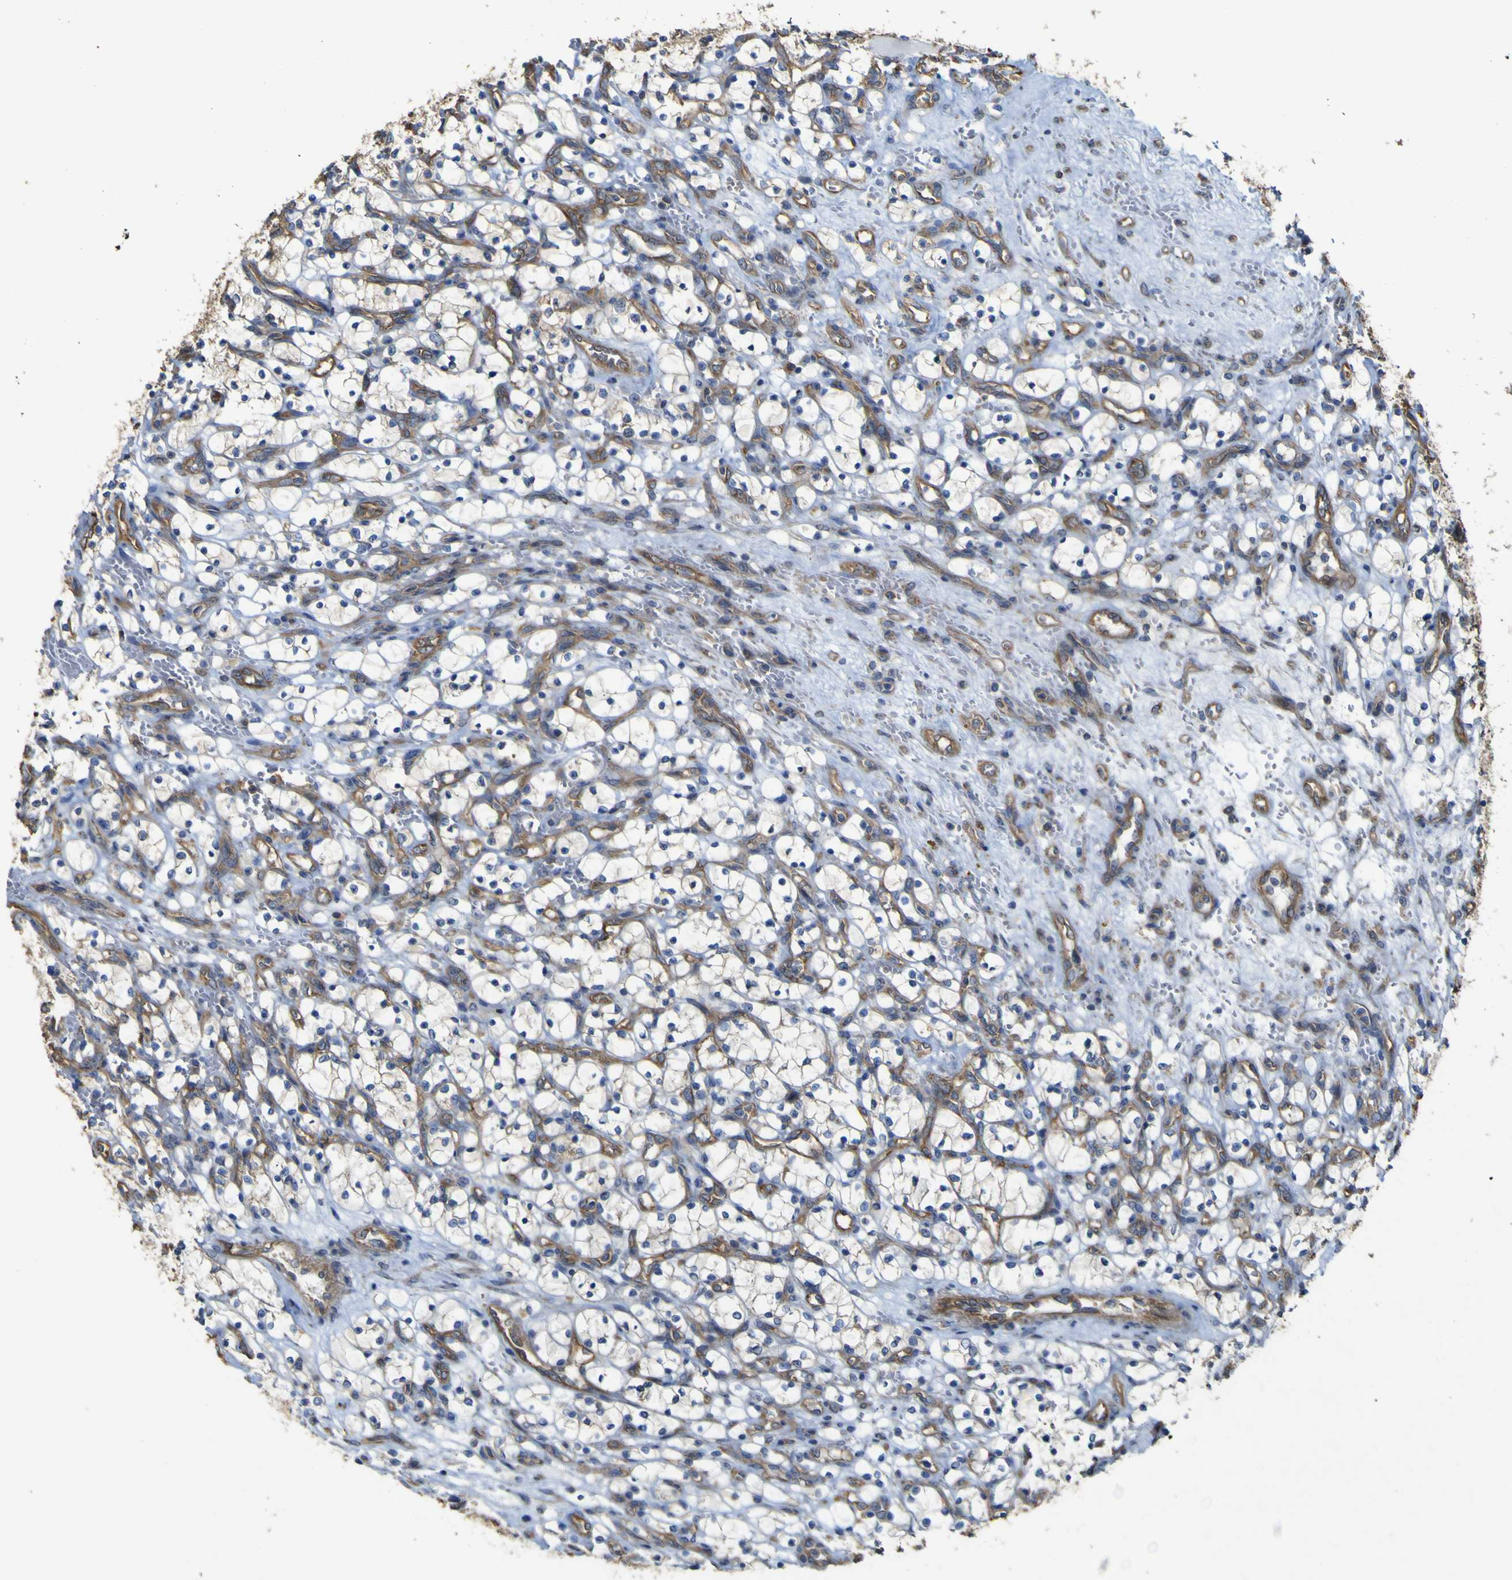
{"staining": {"intensity": "weak", "quantity": "<25%", "location": "cytoplasmic/membranous"}, "tissue": "renal cancer", "cell_type": "Tumor cells", "image_type": "cancer", "snomed": [{"axis": "morphology", "description": "Adenocarcinoma, NOS"}, {"axis": "topography", "description": "Kidney"}], "caption": "A high-resolution micrograph shows immunohistochemistry (IHC) staining of renal adenocarcinoma, which exhibits no significant staining in tumor cells. (Immunohistochemistry (ihc), brightfield microscopy, high magnification).", "gene": "TNFSF15", "patient": {"sex": "female", "age": 69}}